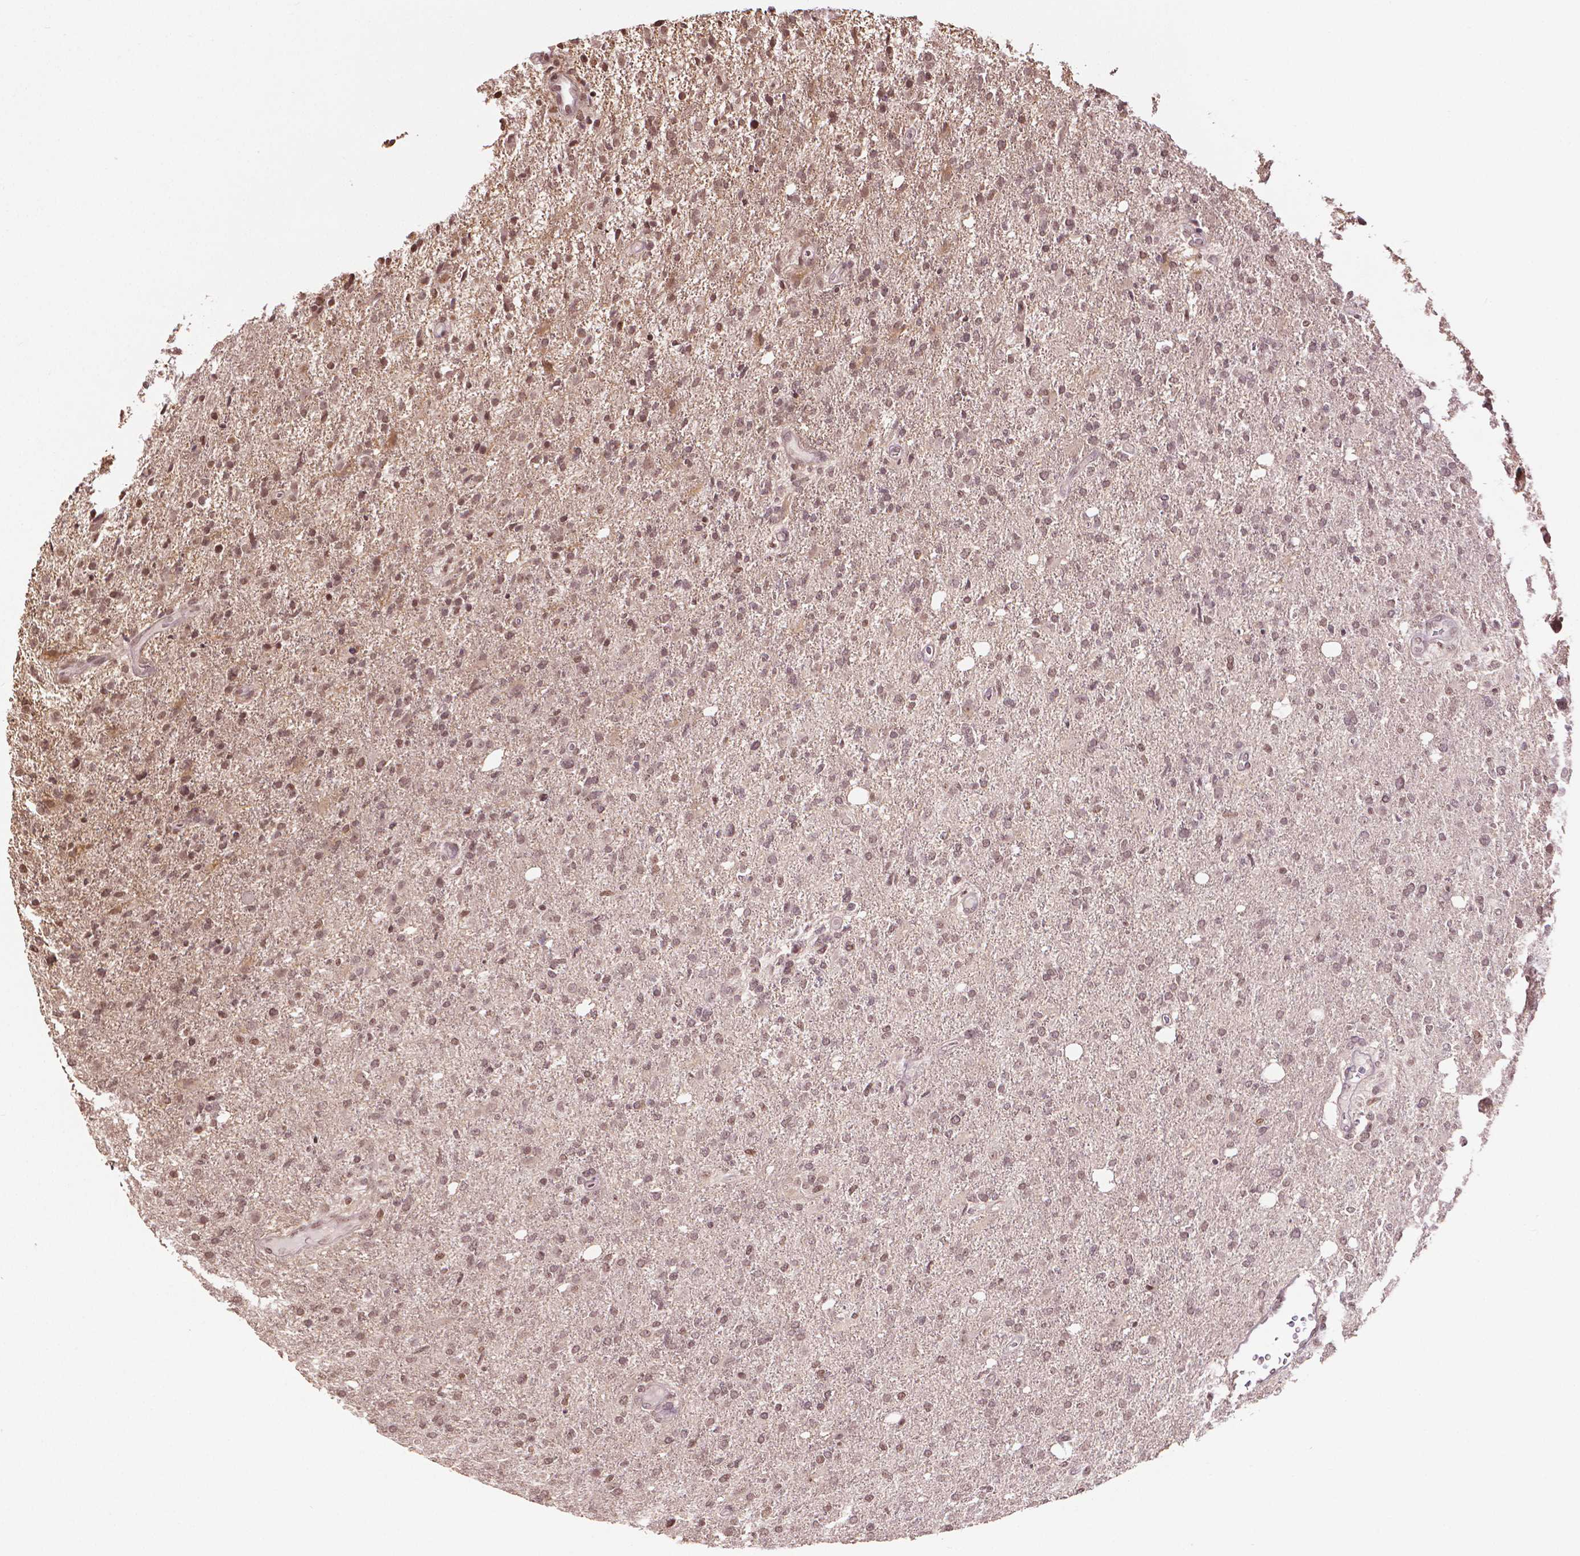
{"staining": {"intensity": "moderate", "quantity": ">75%", "location": "nuclear"}, "tissue": "glioma", "cell_type": "Tumor cells", "image_type": "cancer", "snomed": [{"axis": "morphology", "description": "Glioma, malignant, High grade"}, {"axis": "topography", "description": "Cerebral cortex"}], "caption": "DAB (3,3'-diaminobenzidine) immunohistochemical staining of human malignant high-grade glioma reveals moderate nuclear protein positivity in about >75% of tumor cells.", "gene": "DEK", "patient": {"sex": "male", "age": 70}}